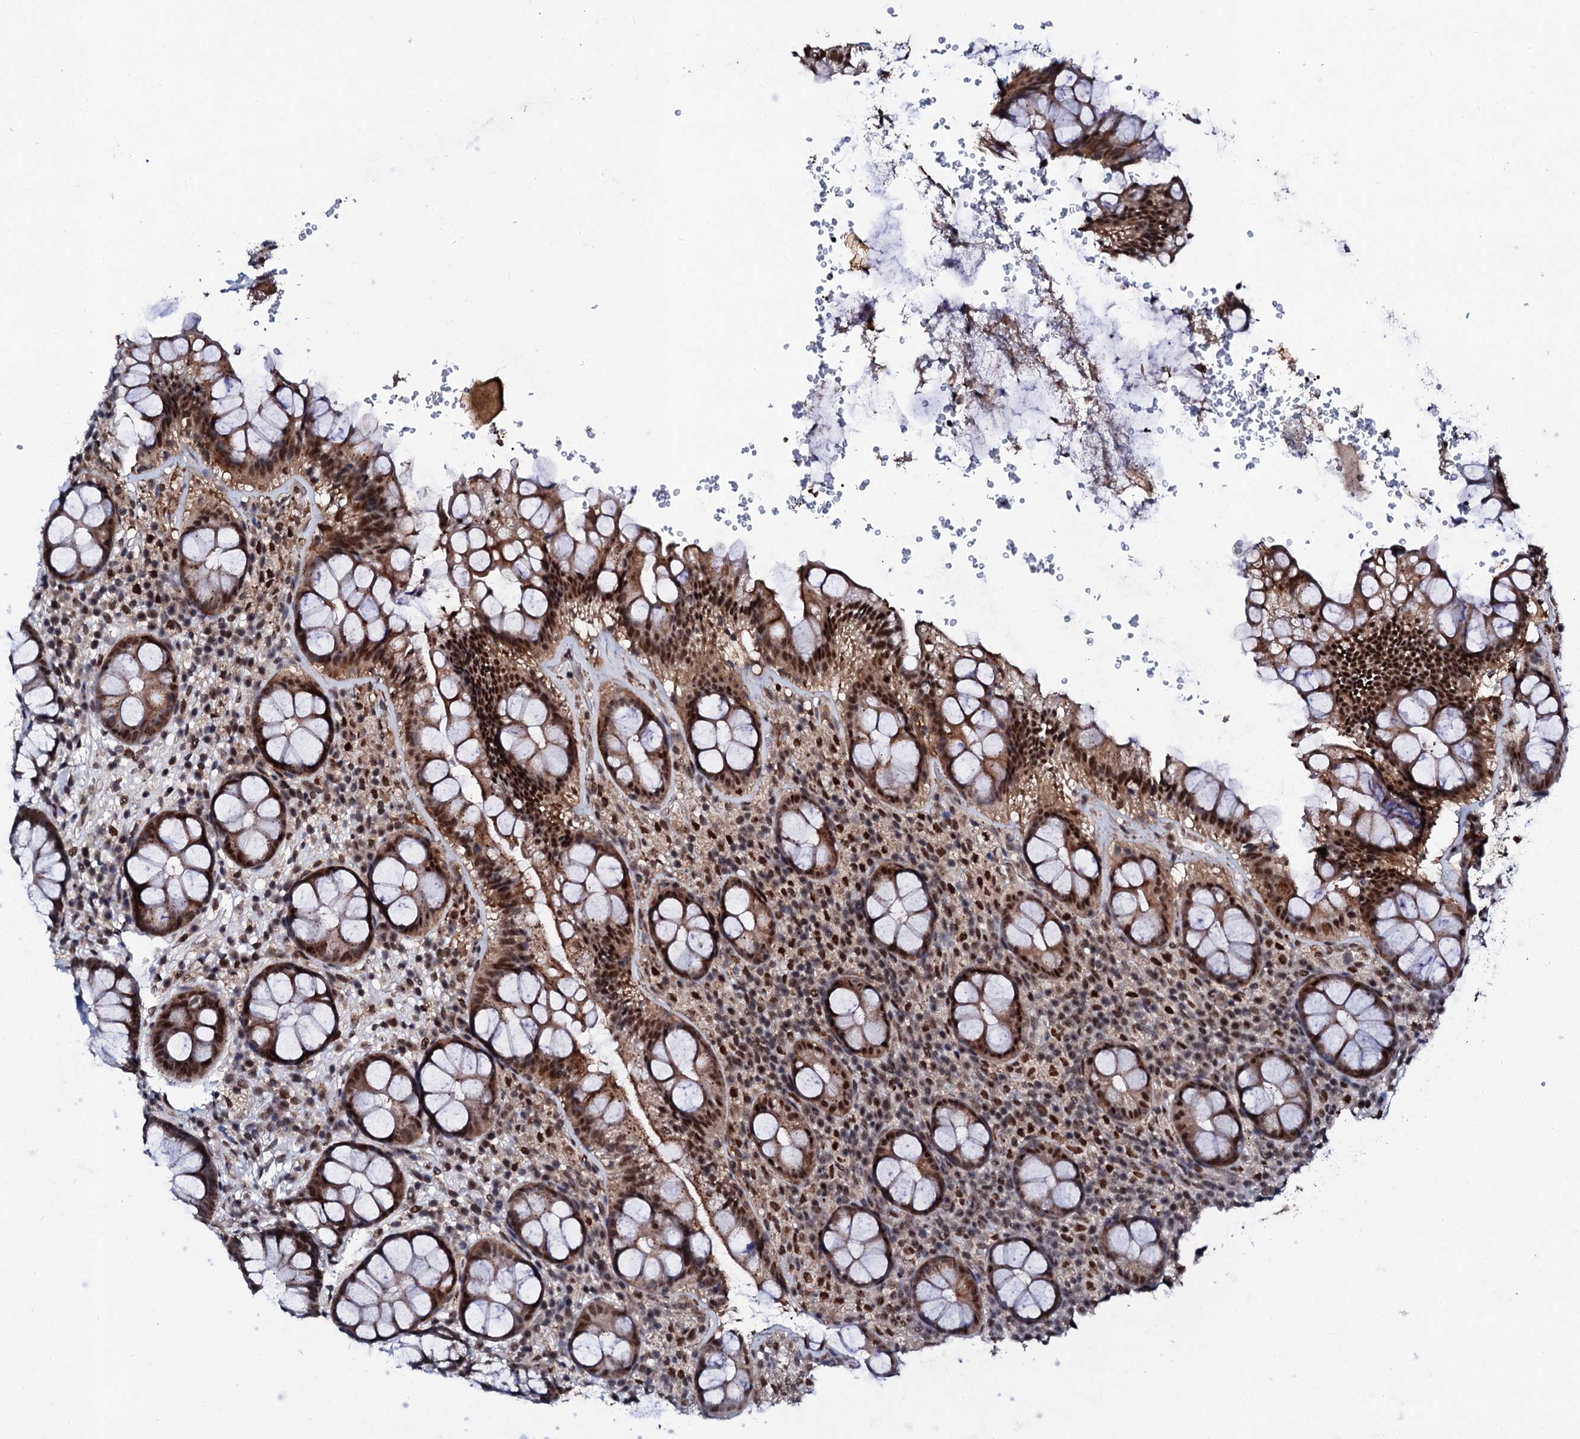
{"staining": {"intensity": "strong", "quantity": ">75%", "location": "cytoplasmic/membranous,nuclear"}, "tissue": "rectum", "cell_type": "Glandular cells", "image_type": "normal", "snomed": [{"axis": "morphology", "description": "Normal tissue, NOS"}, {"axis": "topography", "description": "Rectum"}], "caption": "DAB (3,3'-diaminobenzidine) immunohistochemical staining of unremarkable human rectum demonstrates strong cytoplasmic/membranous,nuclear protein positivity in about >75% of glandular cells.", "gene": "CSTF3", "patient": {"sex": "male", "age": 83}}